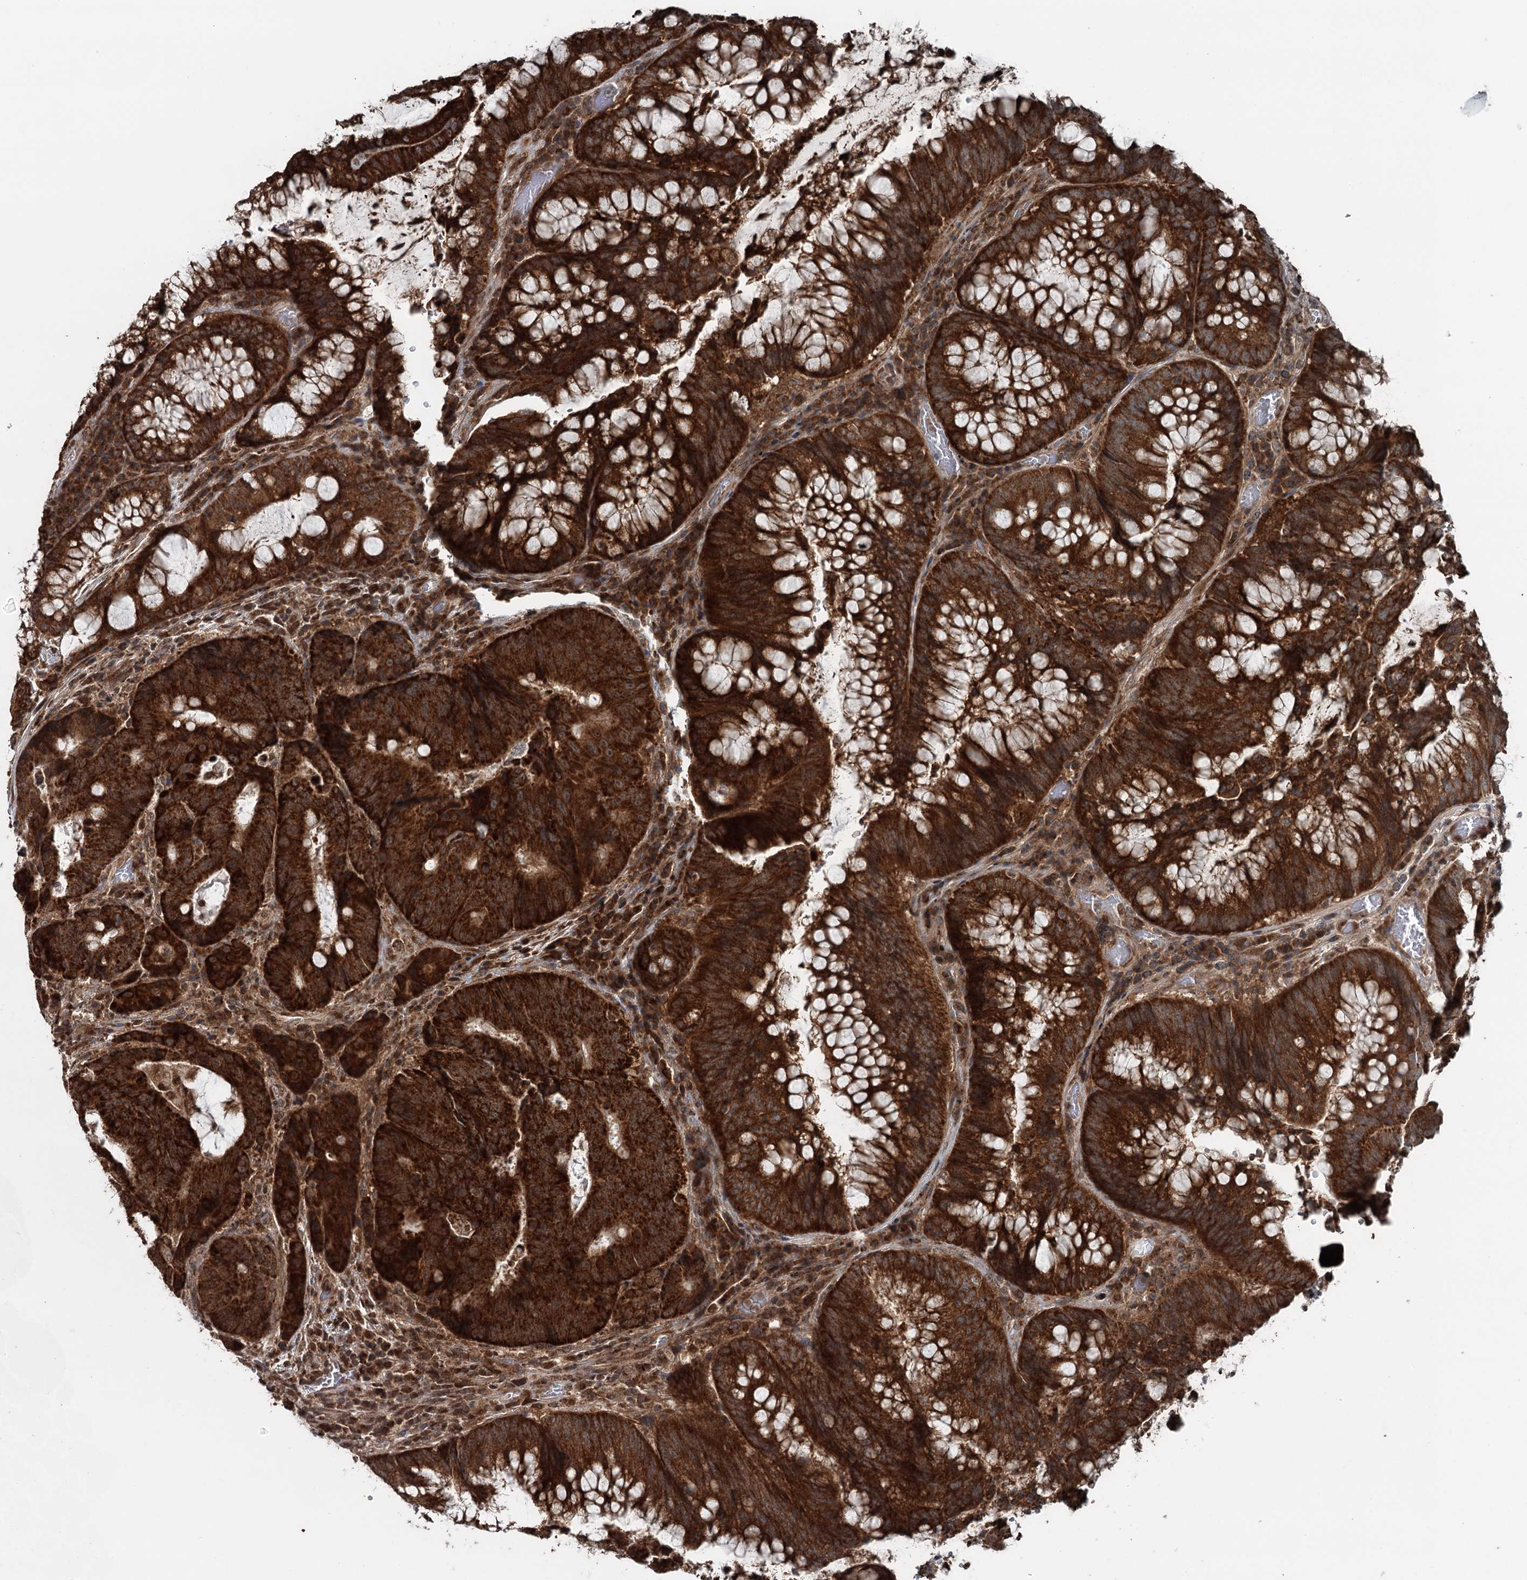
{"staining": {"intensity": "strong", "quantity": ">75%", "location": "cytoplasmic/membranous"}, "tissue": "colorectal cancer", "cell_type": "Tumor cells", "image_type": "cancer", "snomed": [{"axis": "morphology", "description": "Adenocarcinoma, NOS"}, {"axis": "topography", "description": "Rectum"}], "caption": "Brown immunohistochemical staining in colorectal cancer (adenocarcinoma) demonstrates strong cytoplasmic/membranous positivity in approximately >75% of tumor cells.", "gene": "WAPL", "patient": {"sex": "male", "age": 69}}